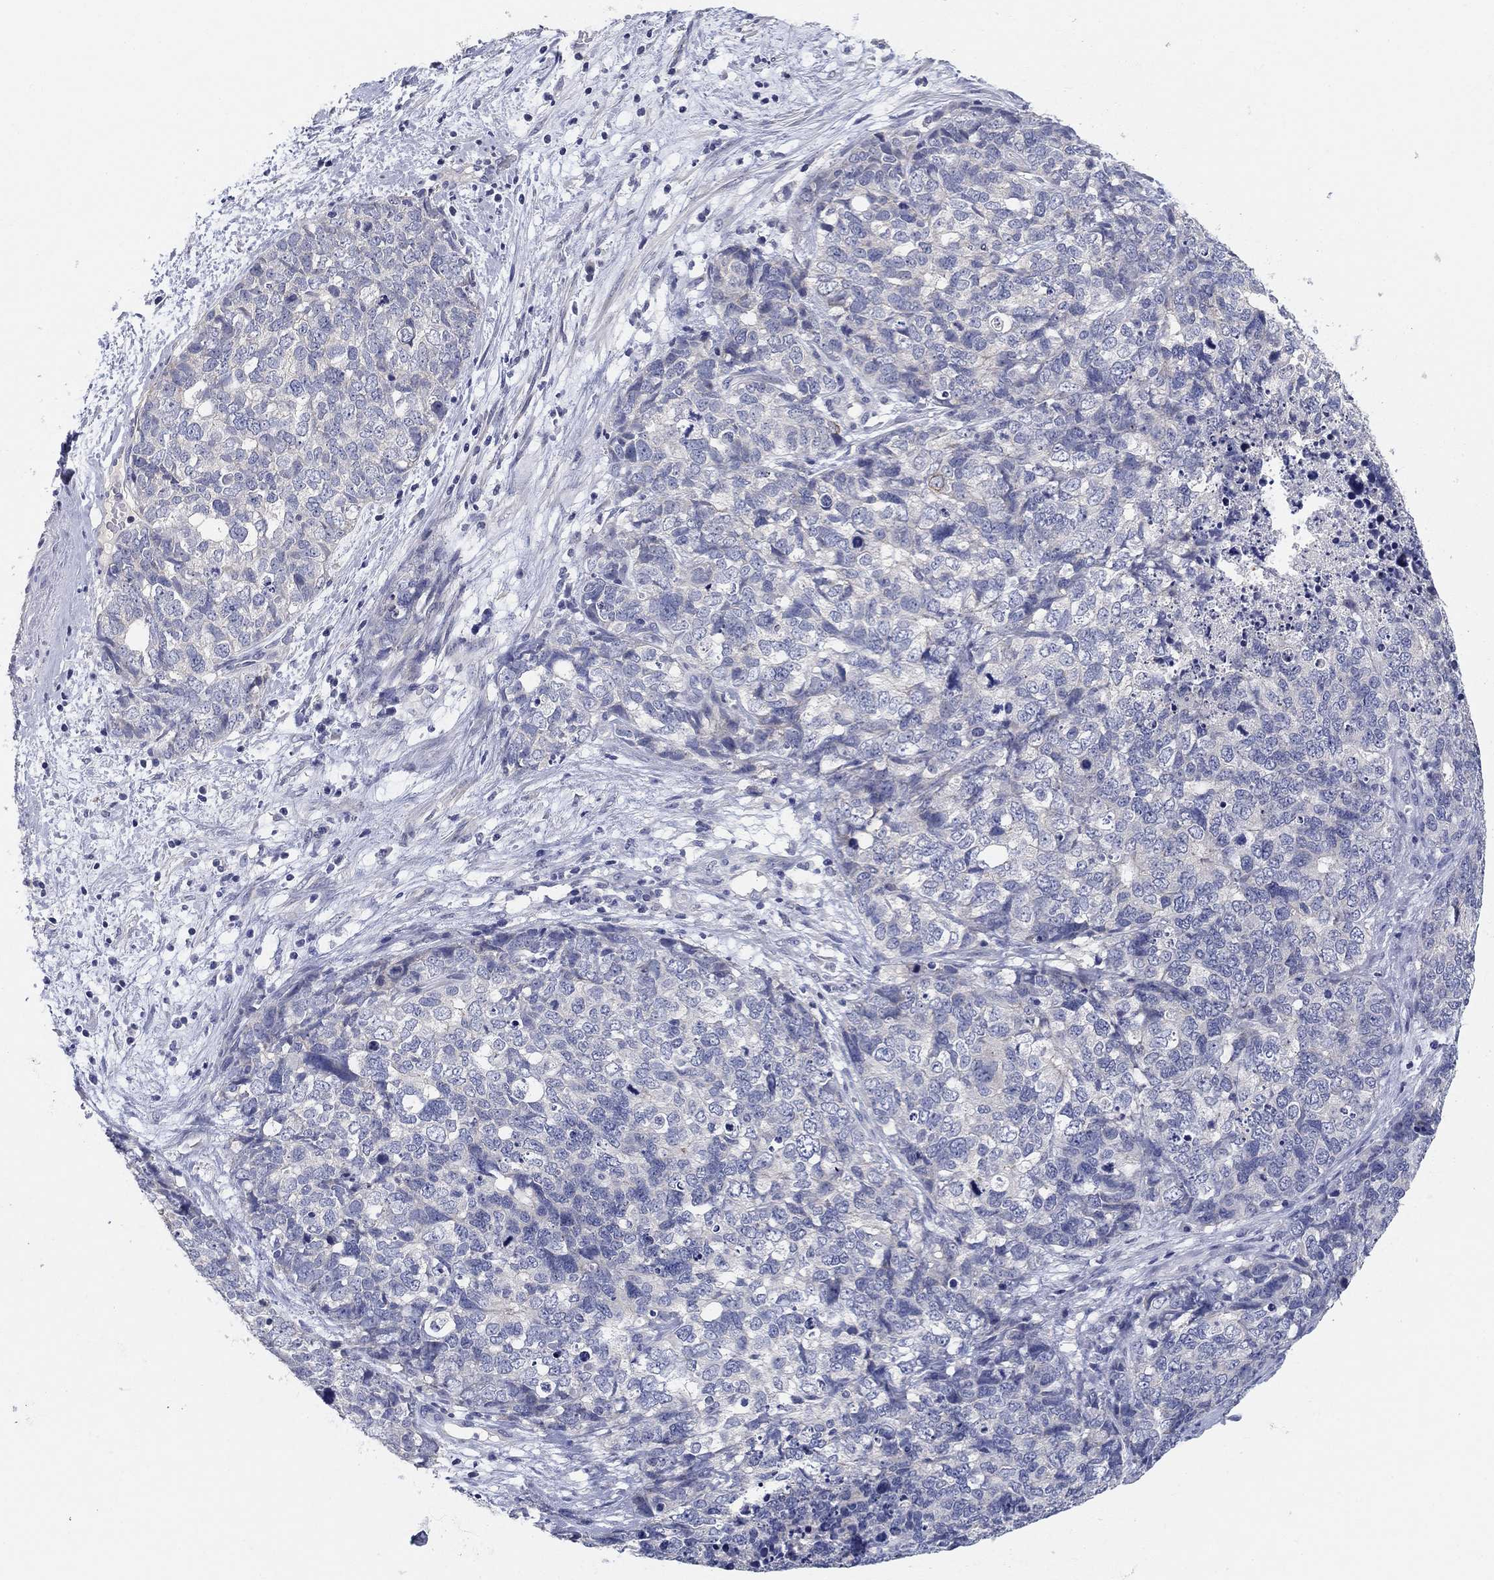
{"staining": {"intensity": "negative", "quantity": "none", "location": "none"}, "tissue": "cervical cancer", "cell_type": "Tumor cells", "image_type": "cancer", "snomed": [{"axis": "morphology", "description": "Squamous cell carcinoma, NOS"}, {"axis": "topography", "description": "Cervix"}], "caption": "High magnification brightfield microscopy of cervical squamous cell carcinoma stained with DAB (3,3'-diaminobenzidine) (brown) and counterstained with hematoxylin (blue): tumor cells show no significant staining.", "gene": "CLUL1", "patient": {"sex": "female", "age": 63}}